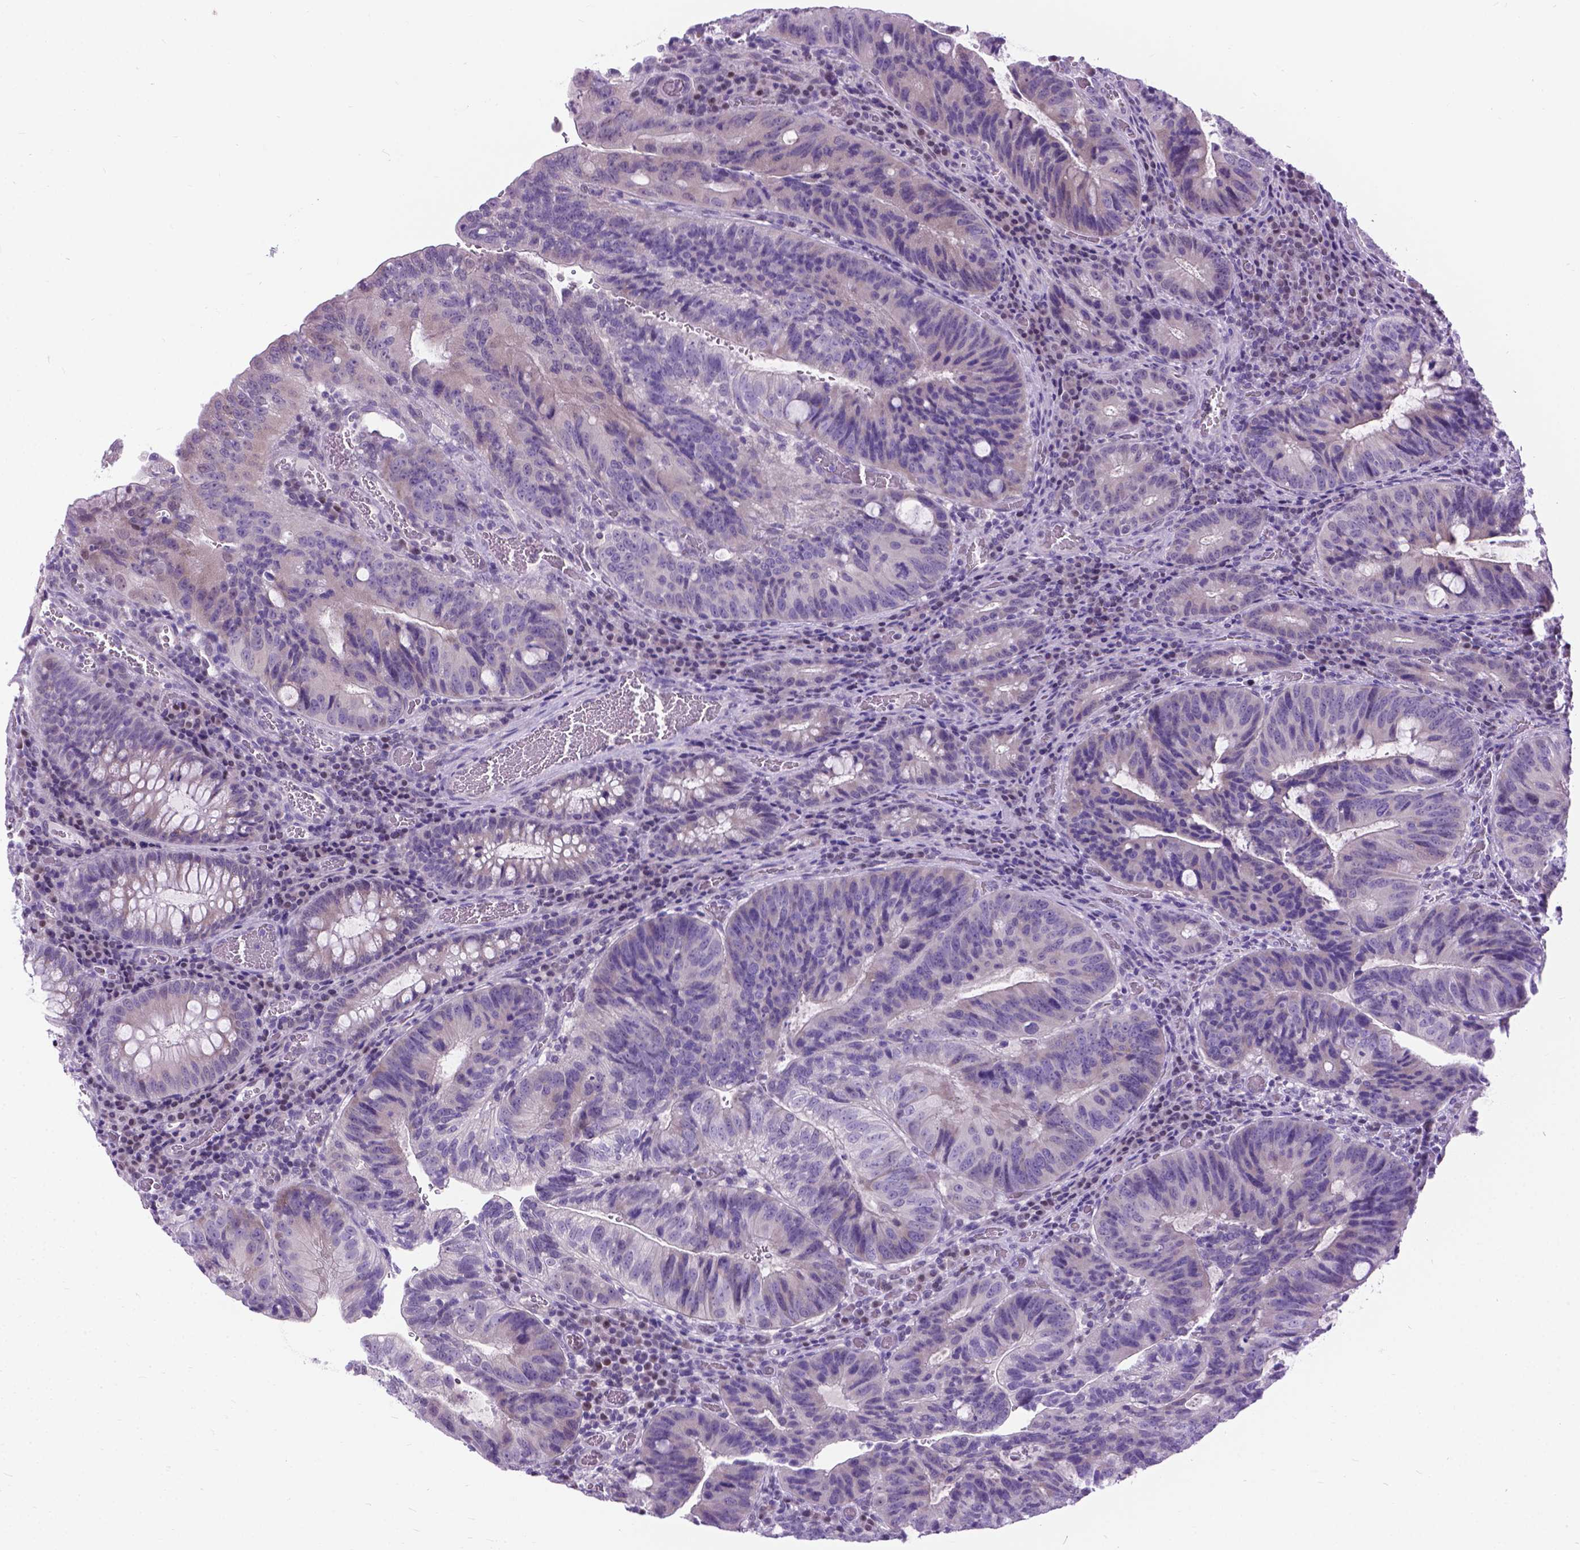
{"staining": {"intensity": "negative", "quantity": "none", "location": "none"}, "tissue": "colorectal cancer", "cell_type": "Tumor cells", "image_type": "cancer", "snomed": [{"axis": "morphology", "description": "Adenocarcinoma, NOS"}, {"axis": "topography", "description": "Colon"}], "caption": "Immunohistochemical staining of colorectal adenocarcinoma displays no significant staining in tumor cells.", "gene": "APCDD1L", "patient": {"sex": "male", "age": 67}}